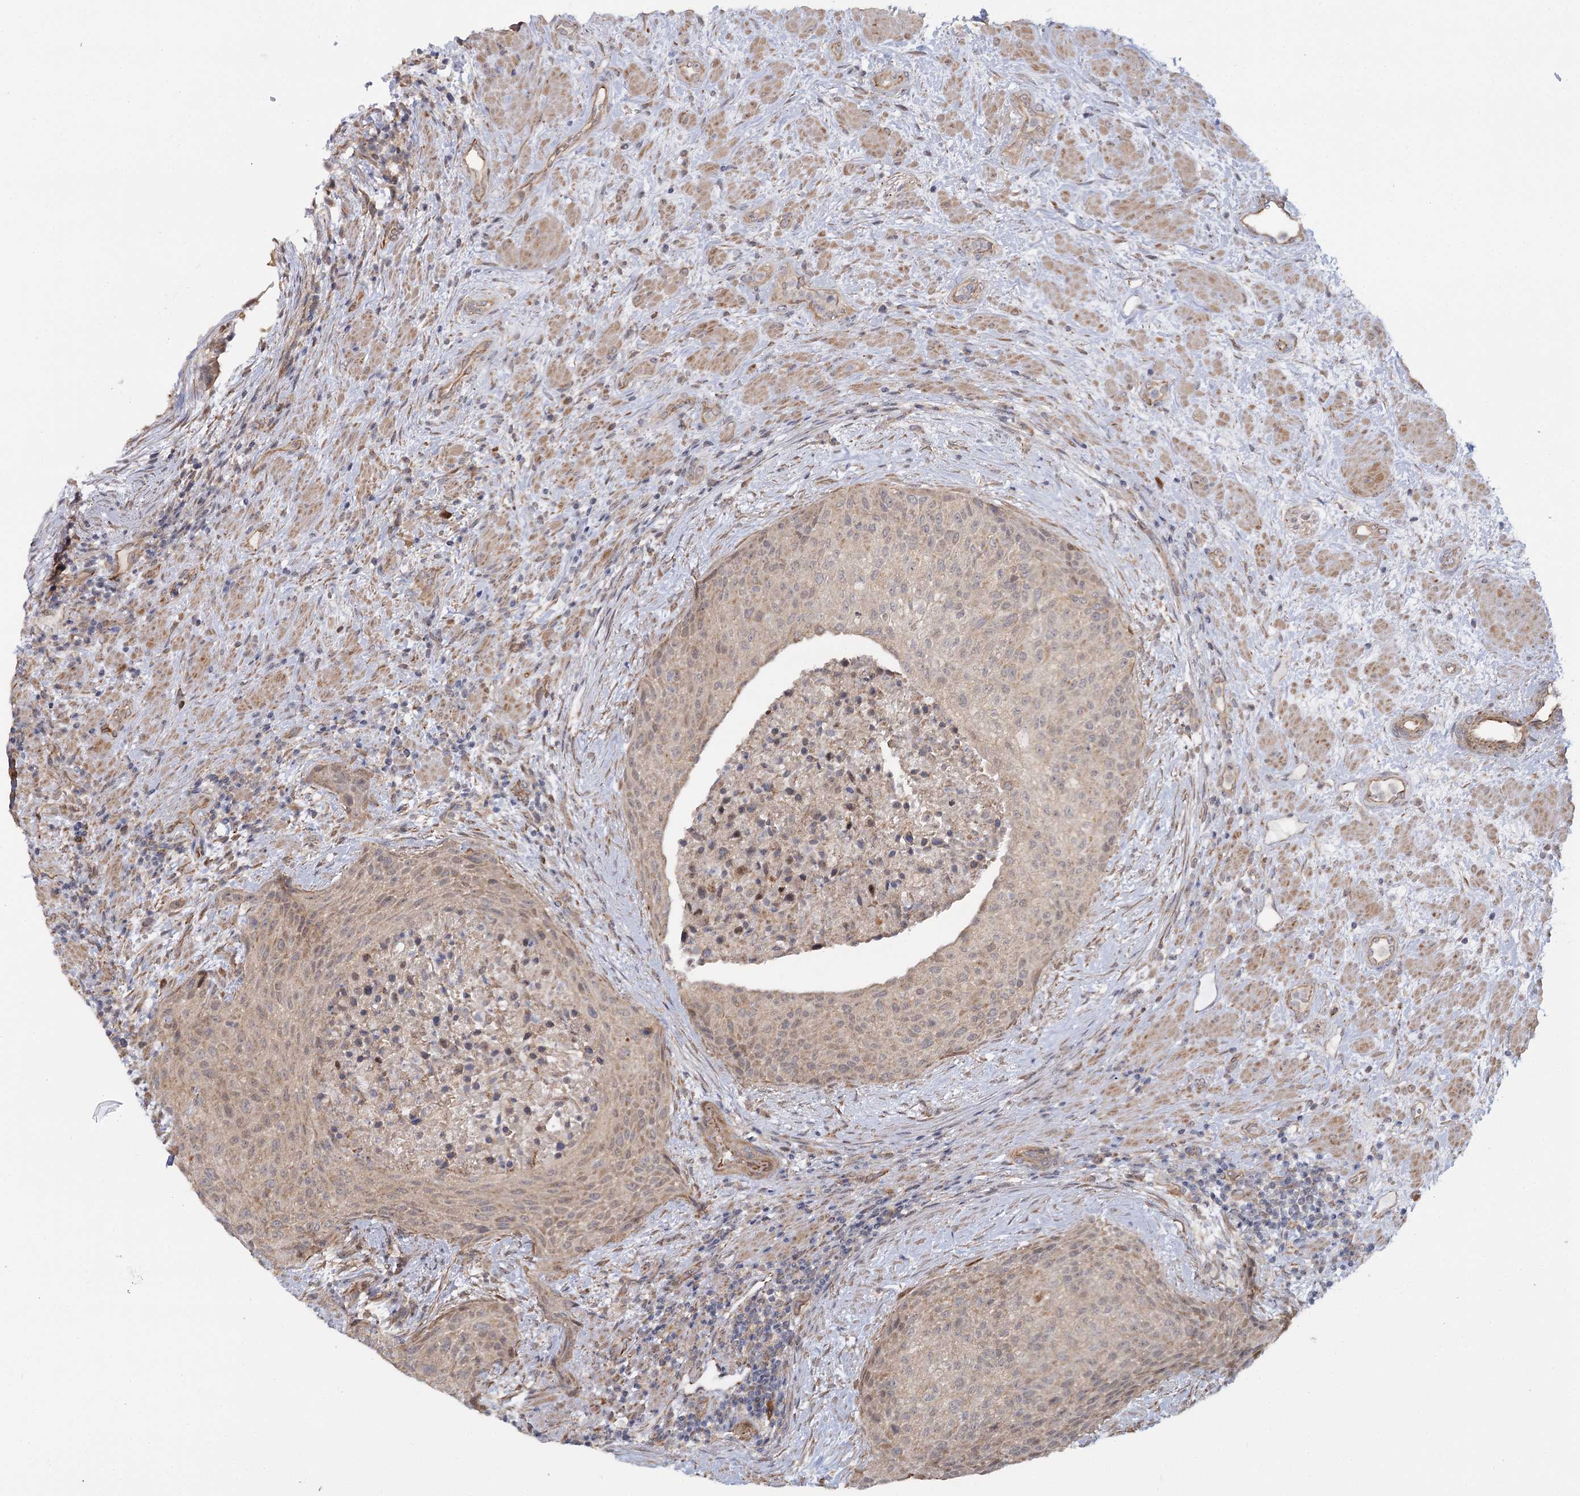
{"staining": {"intensity": "weak", "quantity": "25%-75%", "location": "cytoplasmic/membranous"}, "tissue": "urothelial cancer", "cell_type": "Tumor cells", "image_type": "cancer", "snomed": [{"axis": "morphology", "description": "Normal tissue, NOS"}, {"axis": "morphology", "description": "Urothelial carcinoma, NOS"}, {"axis": "topography", "description": "Urinary bladder"}, {"axis": "topography", "description": "Peripheral nerve tissue"}], "caption": "Brown immunohistochemical staining in human urothelial cancer reveals weak cytoplasmic/membranous staining in about 25%-75% of tumor cells. Nuclei are stained in blue.", "gene": "TBC1D9B", "patient": {"sex": "male", "age": 35}}